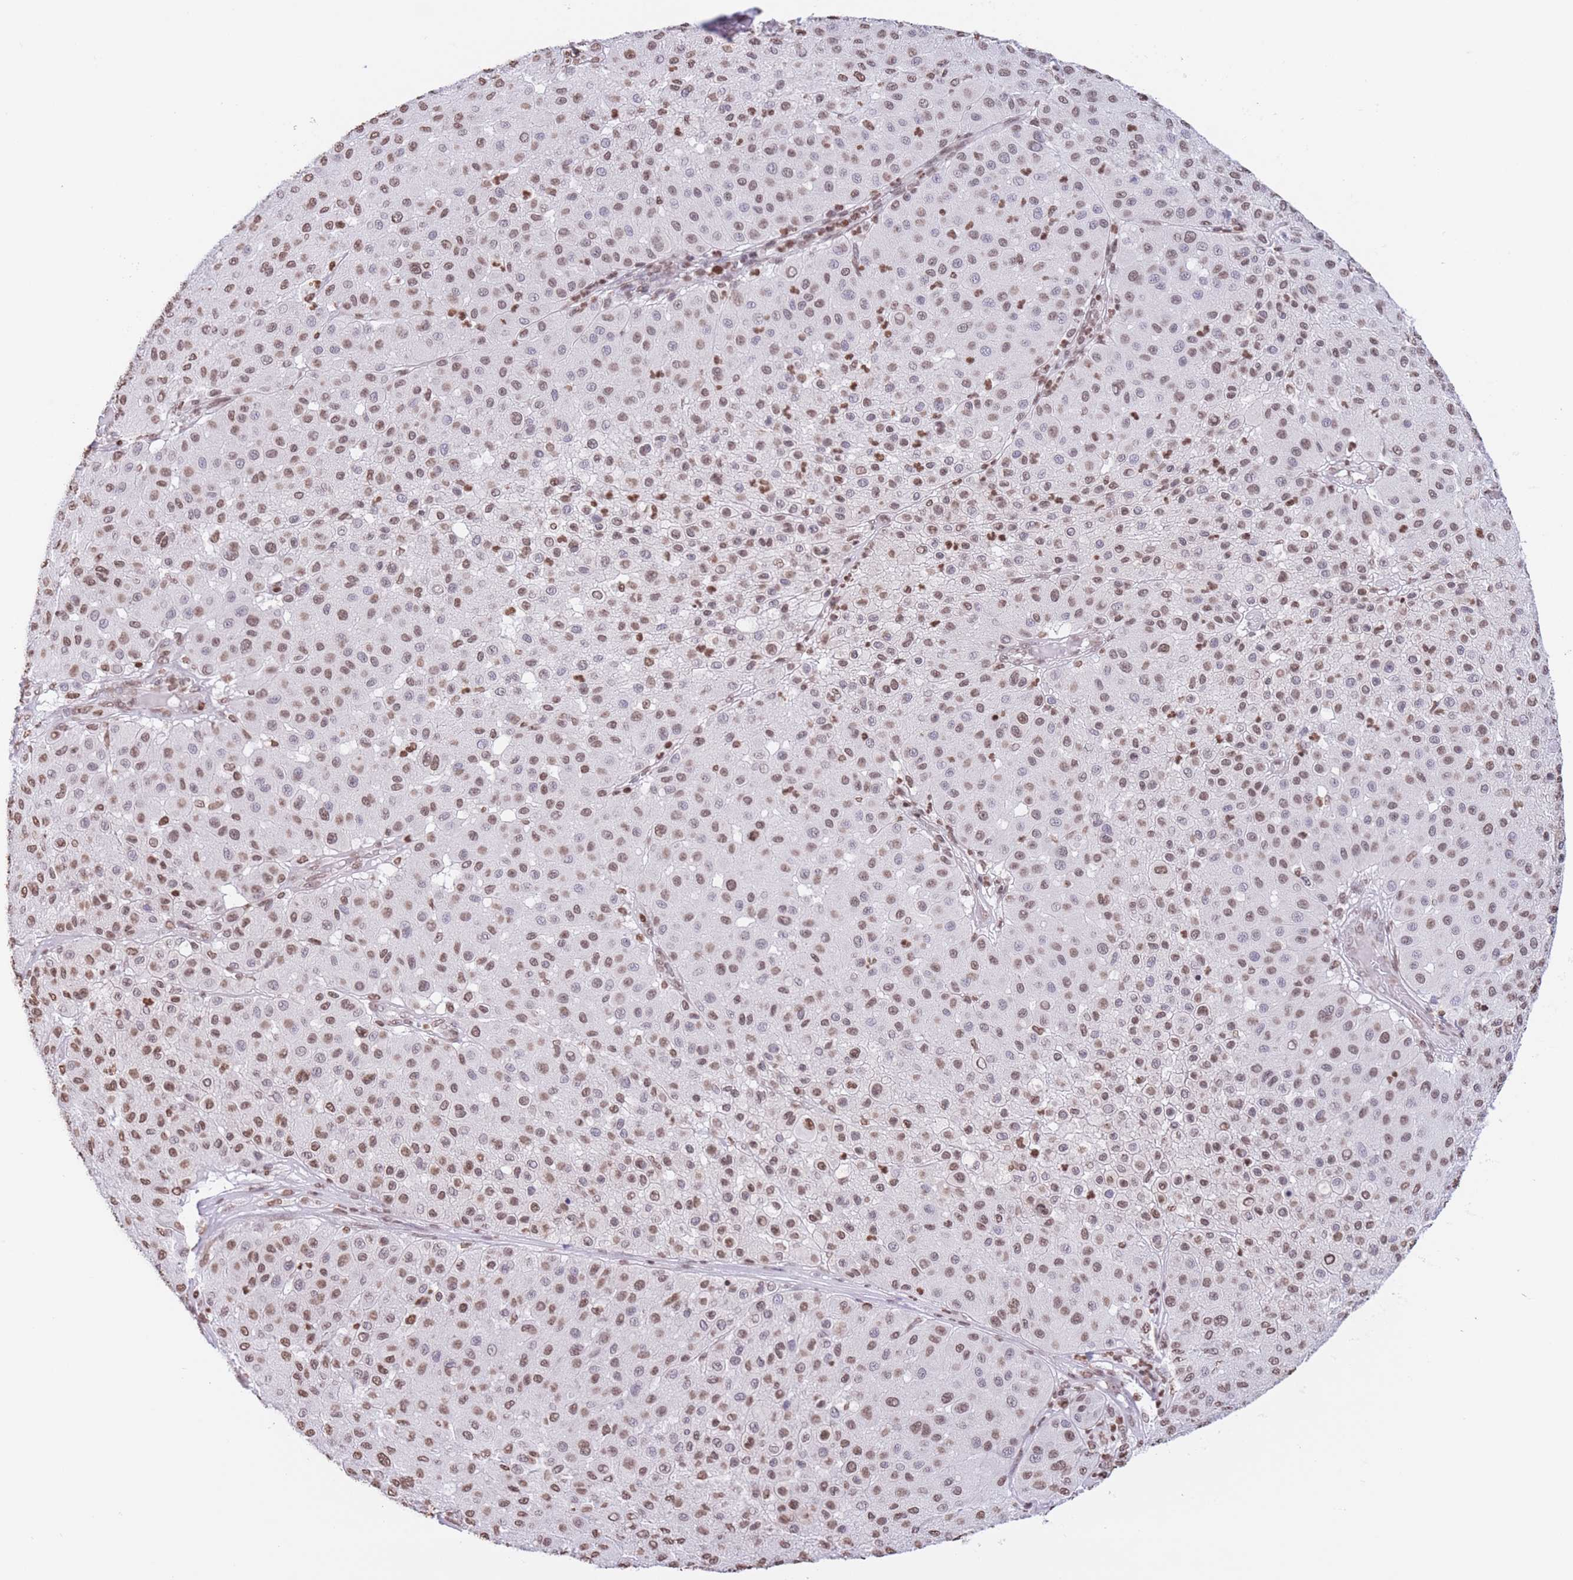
{"staining": {"intensity": "moderate", "quantity": ">75%", "location": "nuclear"}, "tissue": "melanoma", "cell_type": "Tumor cells", "image_type": "cancer", "snomed": [{"axis": "morphology", "description": "Malignant melanoma, Metastatic site"}, {"axis": "topography", "description": "Smooth muscle"}], "caption": "Protein staining by IHC shows moderate nuclear staining in approximately >75% of tumor cells in melanoma.", "gene": "H2BC11", "patient": {"sex": "male", "age": 41}}